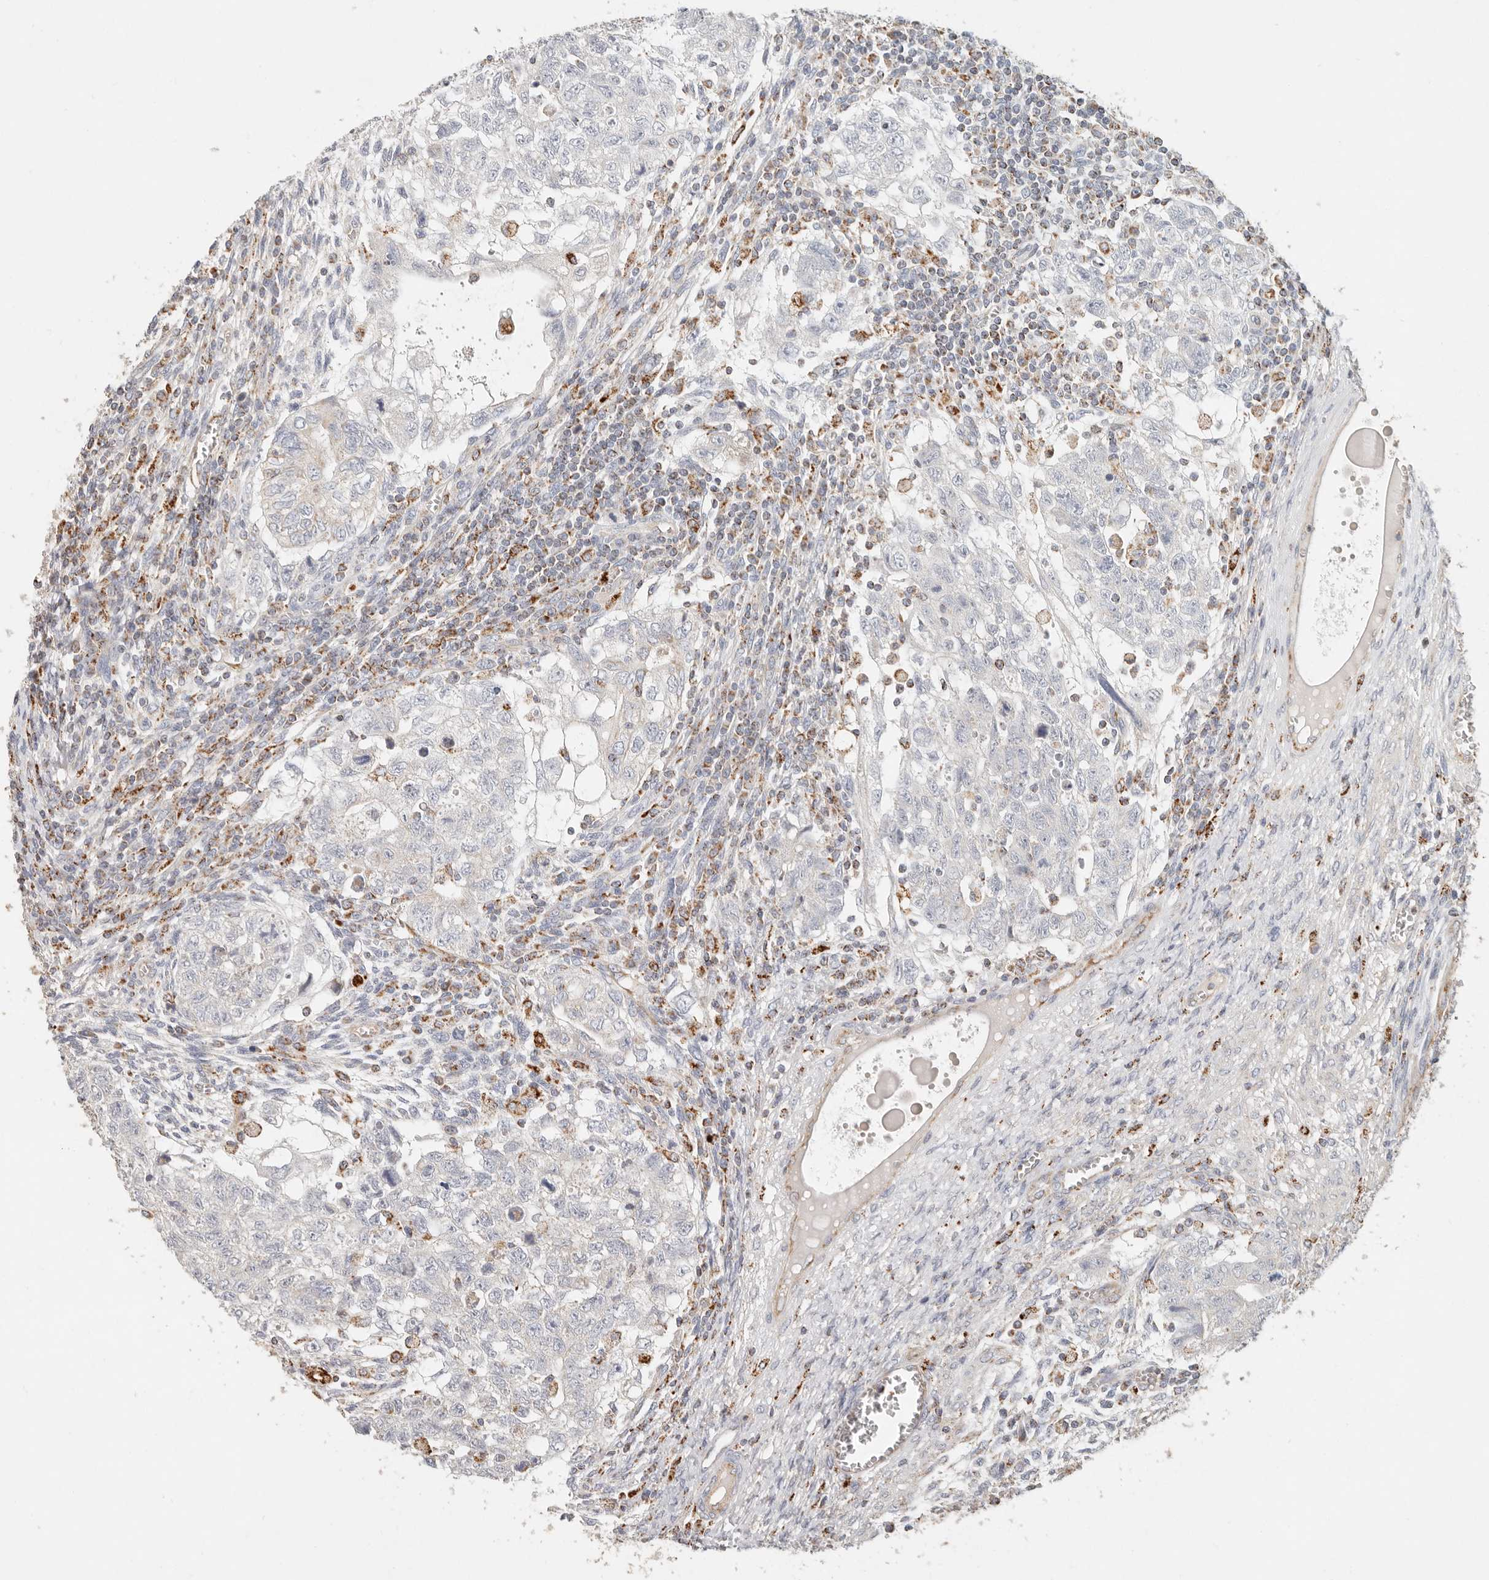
{"staining": {"intensity": "negative", "quantity": "none", "location": "none"}, "tissue": "testis cancer", "cell_type": "Tumor cells", "image_type": "cancer", "snomed": [{"axis": "morphology", "description": "Carcinoma, Embryonal, NOS"}, {"axis": "topography", "description": "Testis"}], "caption": "This is an immunohistochemistry (IHC) histopathology image of human embryonal carcinoma (testis). There is no staining in tumor cells.", "gene": "ARHGEF10L", "patient": {"sex": "male", "age": 37}}